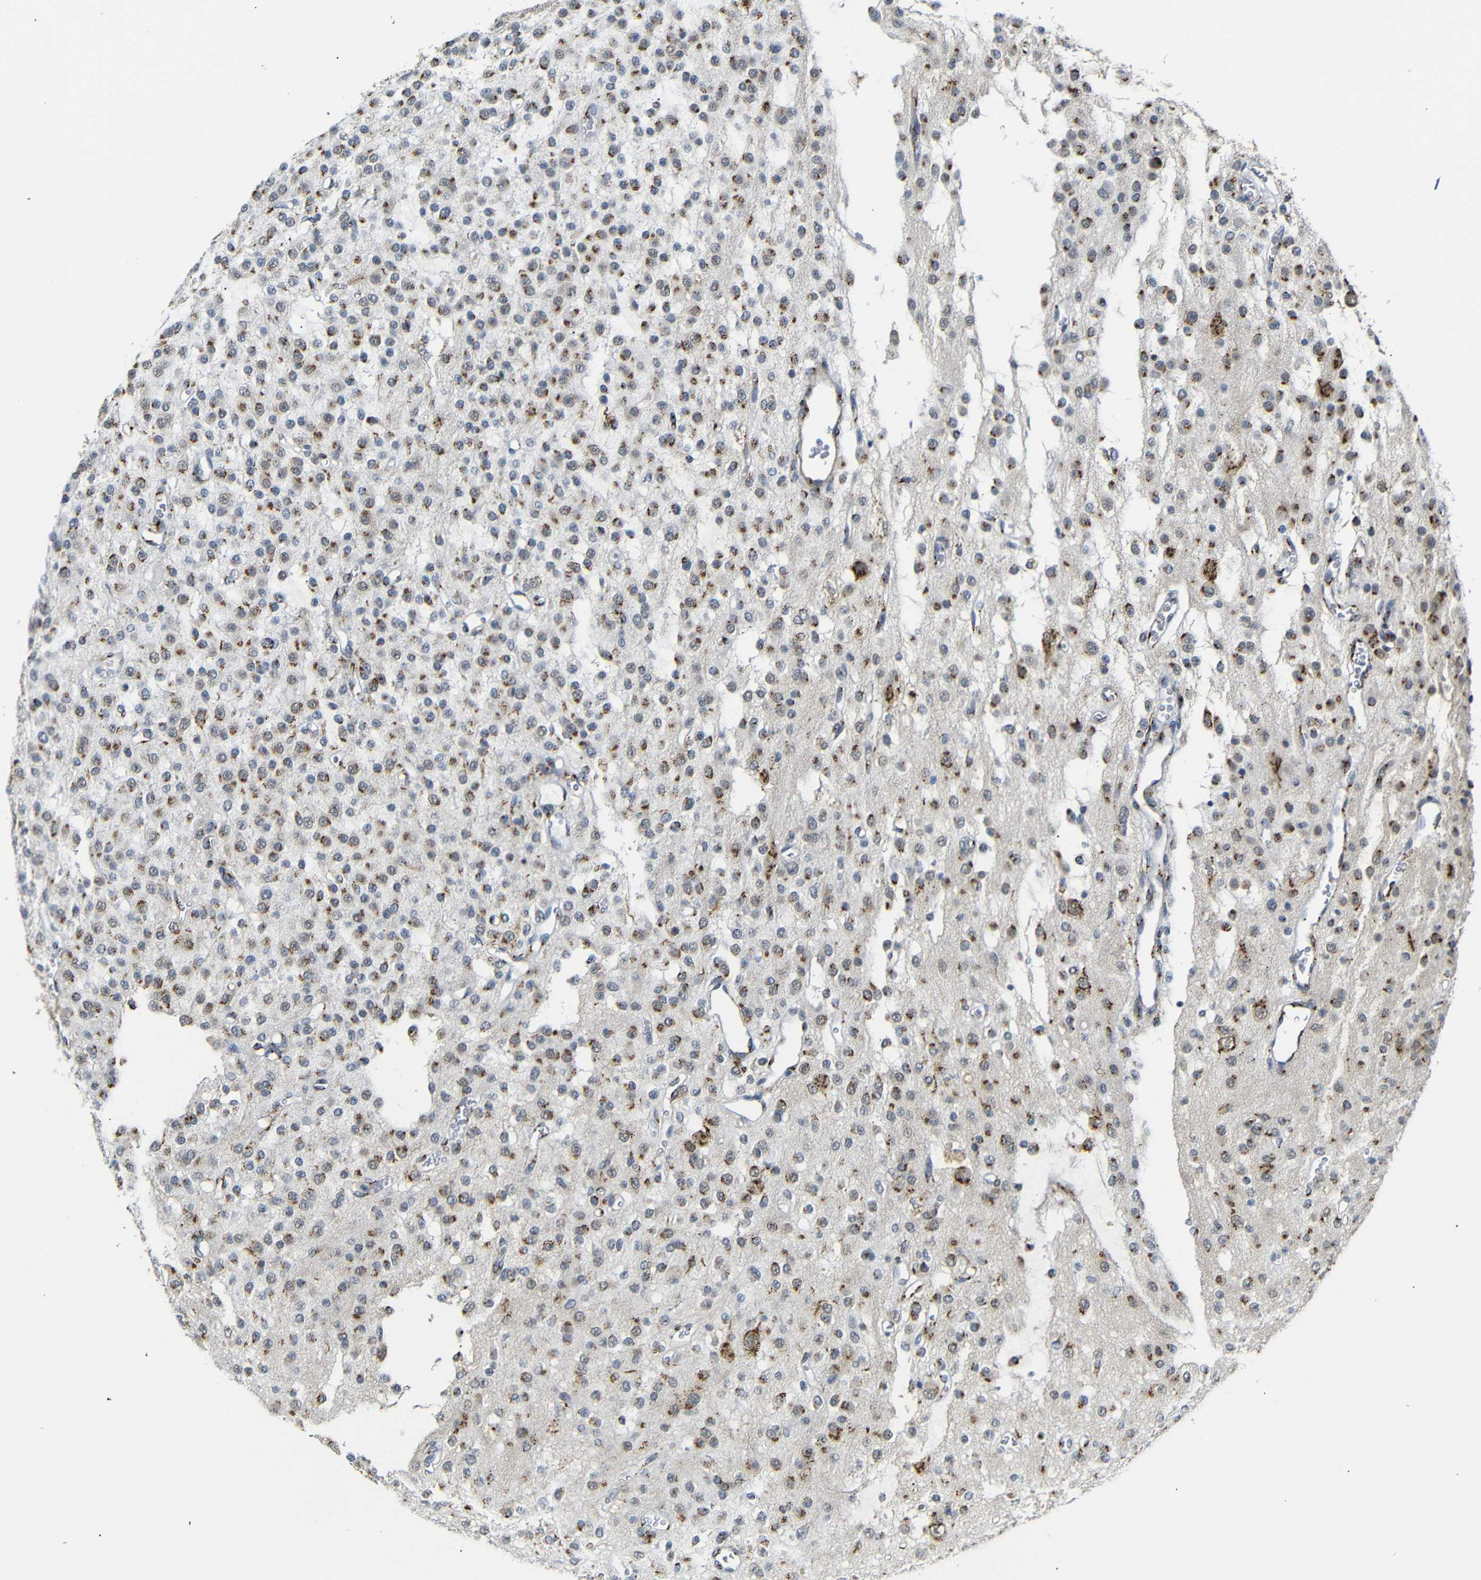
{"staining": {"intensity": "moderate", "quantity": ">75%", "location": "cytoplasmic/membranous"}, "tissue": "glioma", "cell_type": "Tumor cells", "image_type": "cancer", "snomed": [{"axis": "morphology", "description": "Glioma, malignant, Low grade"}, {"axis": "topography", "description": "Brain"}], "caption": "Glioma tissue reveals moderate cytoplasmic/membranous expression in about >75% of tumor cells, visualized by immunohistochemistry.", "gene": "TGOLN2", "patient": {"sex": "male", "age": 38}}